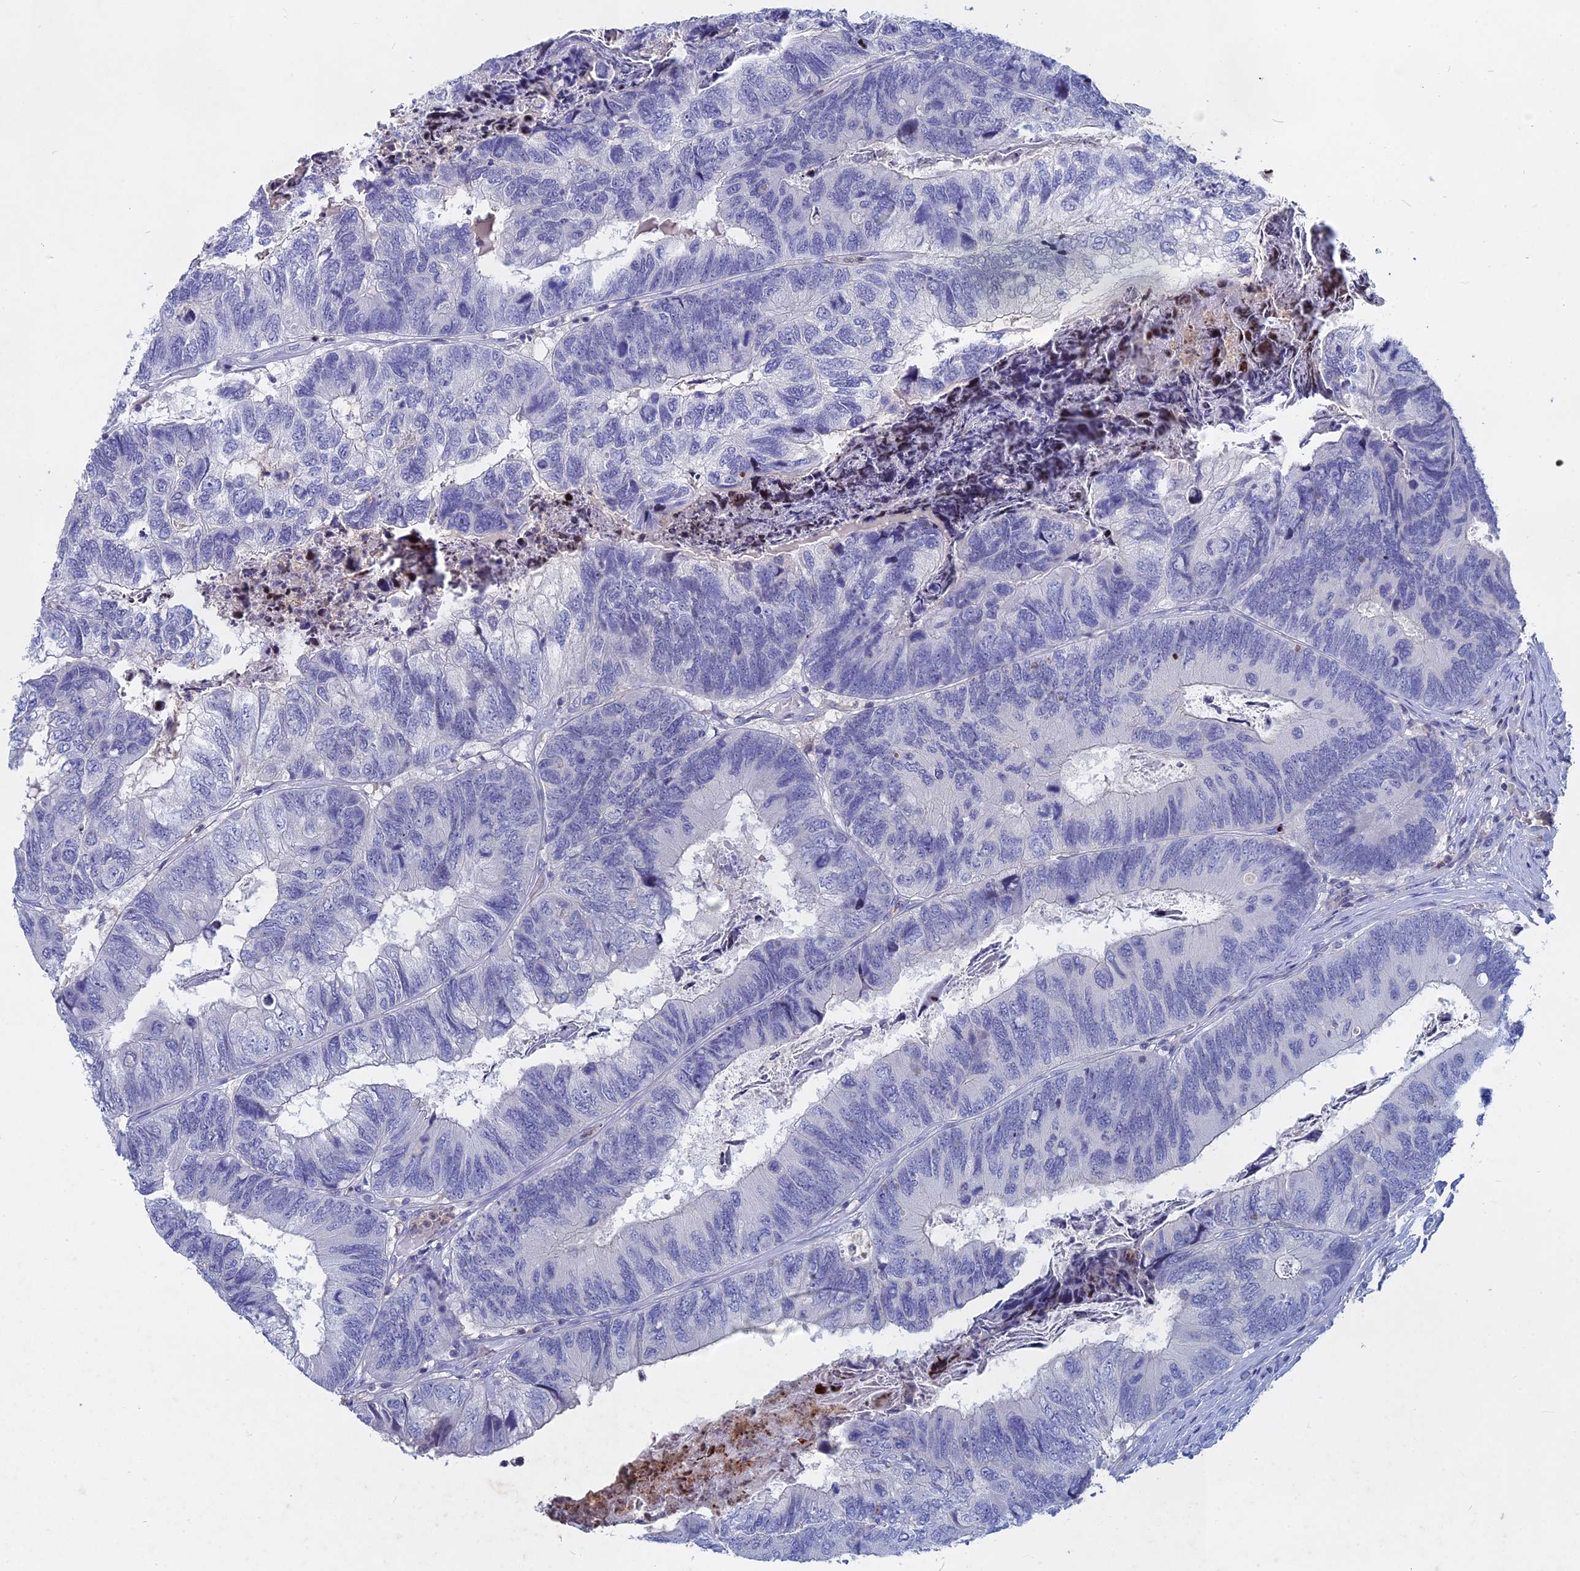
{"staining": {"intensity": "negative", "quantity": "none", "location": "none"}, "tissue": "colorectal cancer", "cell_type": "Tumor cells", "image_type": "cancer", "snomed": [{"axis": "morphology", "description": "Adenocarcinoma, NOS"}, {"axis": "topography", "description": "Colon"}], "caption": "Tumor cells are negative for protein expression in human colorectal cancer (adenocarcinoma). (DAB immunohistochemistry with hematoxylin counter stain).", "gene": "ACP7", "patient": {"sex": "female", "age": 67}}